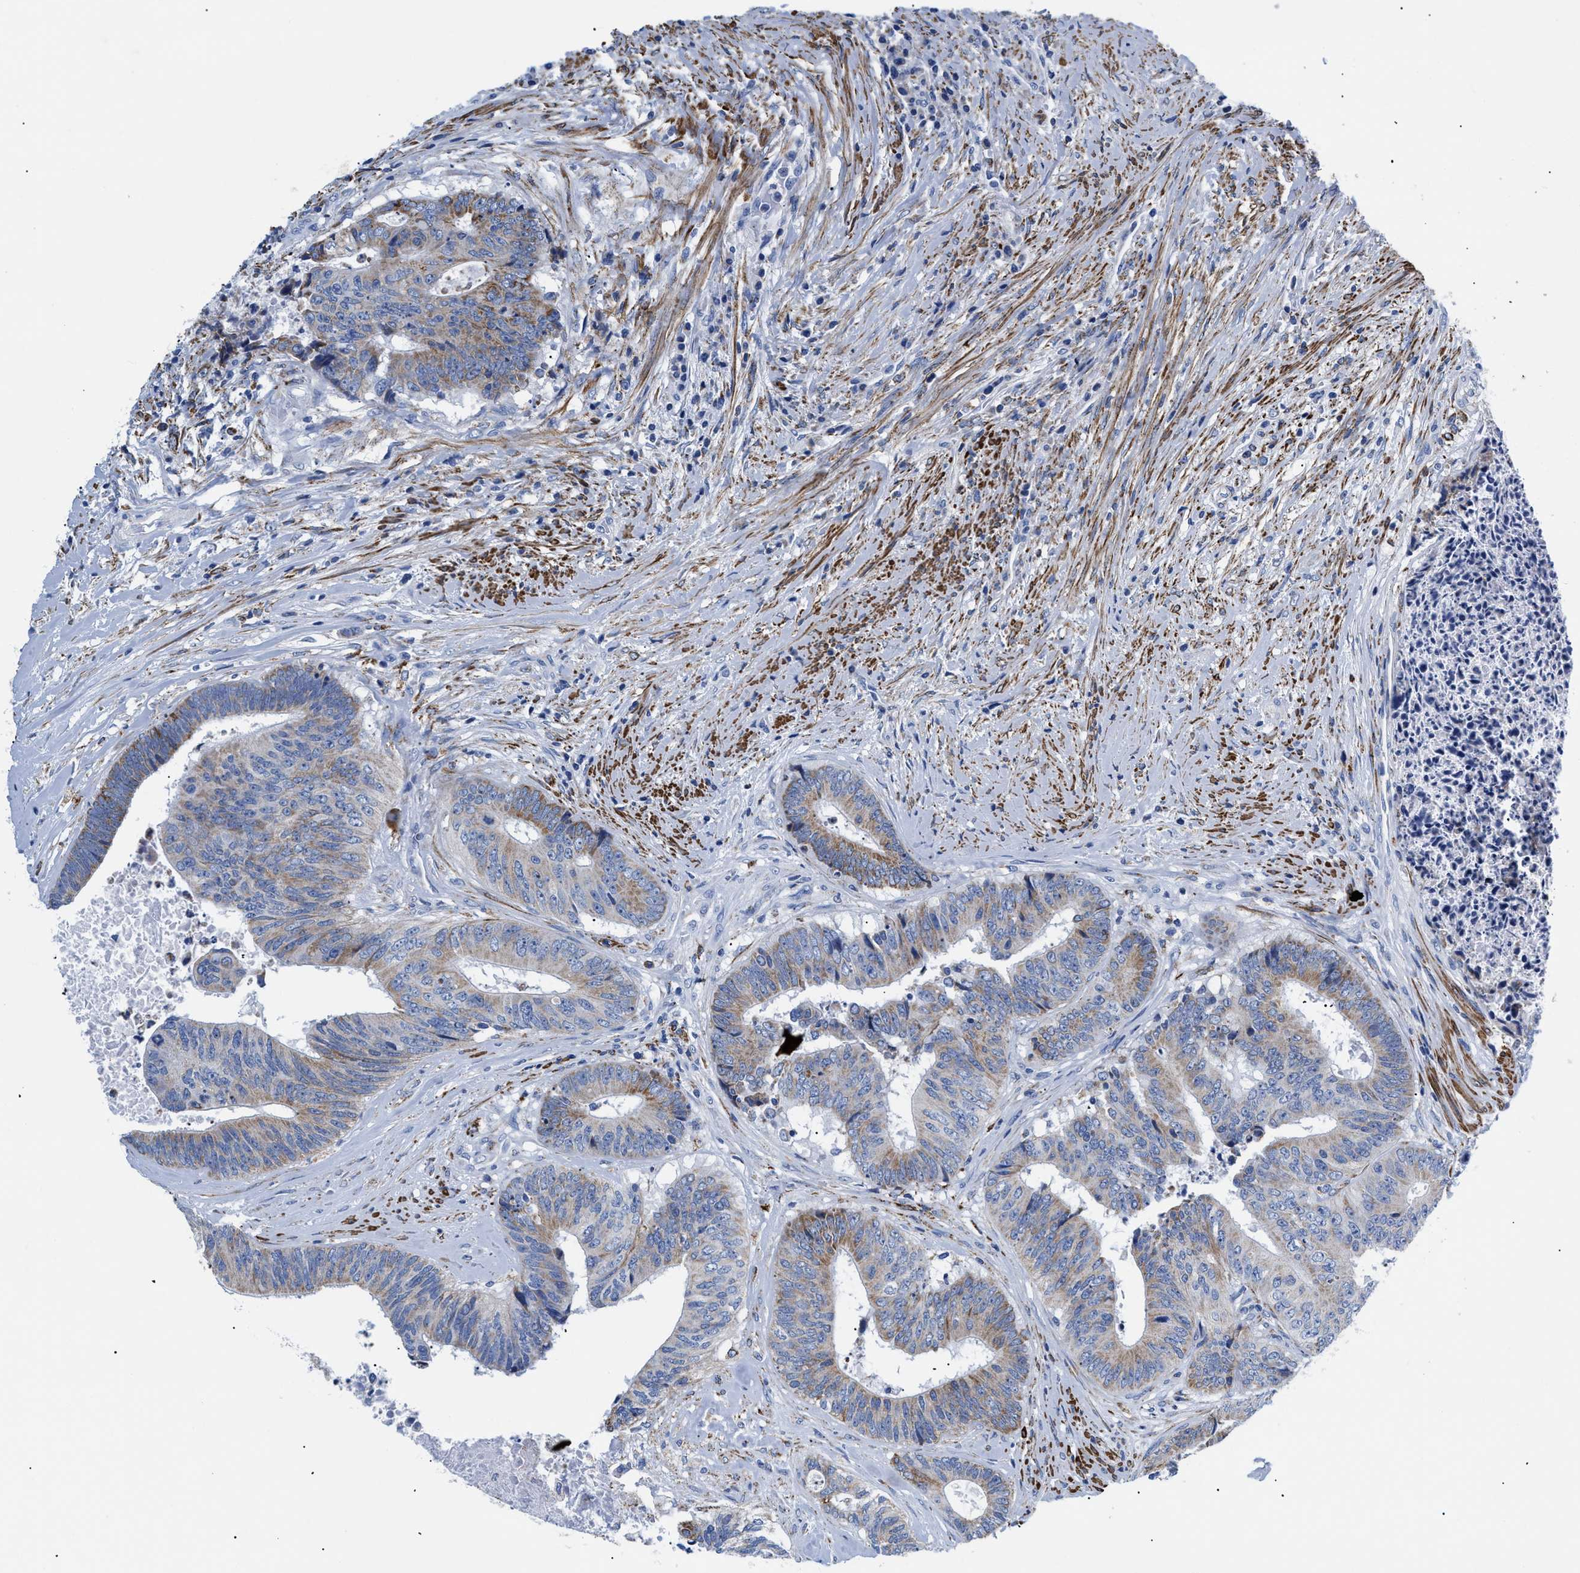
{"staining": {"intensity": "moderate", "quantity": "<25%", "location": "cytoplasmic/membranous"}, "tissue": "colorectal cancer", "cell_type": "Tumor cells", "image_type": "cancer", "snomed": [{"axis": "morphology", "description": "Adenocarcinoma, NOS"}, {"axis": "topography", "description": "Rectum"}], "caption": "This is an image of IHC staining of colorectal cancer, which shows moderate positivity in the cytoplasmic/membranous of tumor cells.", "gene": "GPR149", "patient": {"sex": "male", "age": 72}}